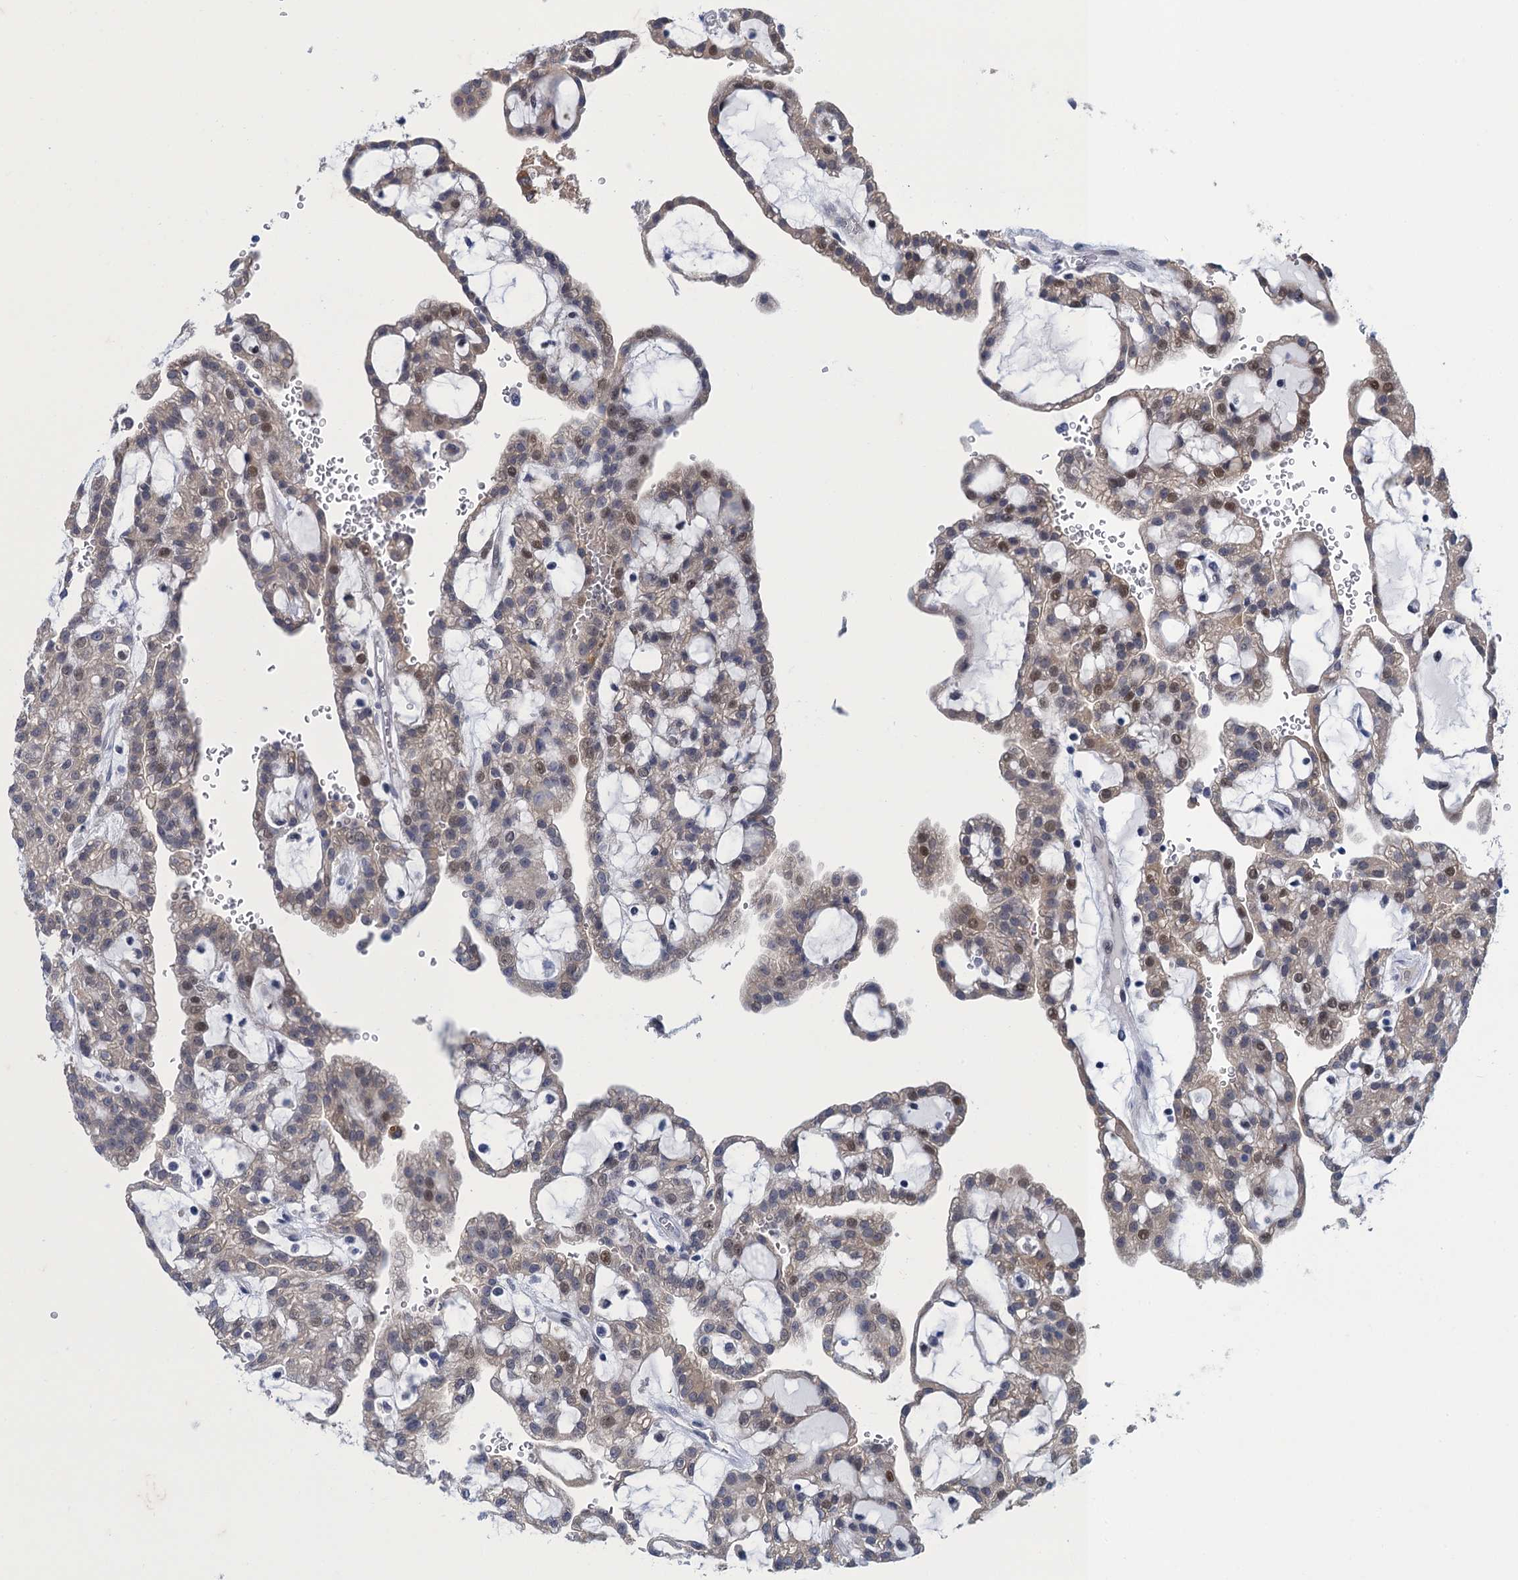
{"staining": {"intensity": "weak", "quantity": "25%-75%", "location": "cytoplasmic/membranous,nuclear"}, "tissue": "renal cancer", "cell_type": "Tumor cells", "image_type": "cancer", "snomed": [{"axis": "morphology", "description": "Adenocarcinoma, NOS"}, {"axis": "topography", "description": "Kidney"}], "caption": "Human renal adenocarcinoma stained with a protein marker displays weak staining in tumor cells.", "gene": "GINS3", "patient": {"sex": "male", "age": 63}}